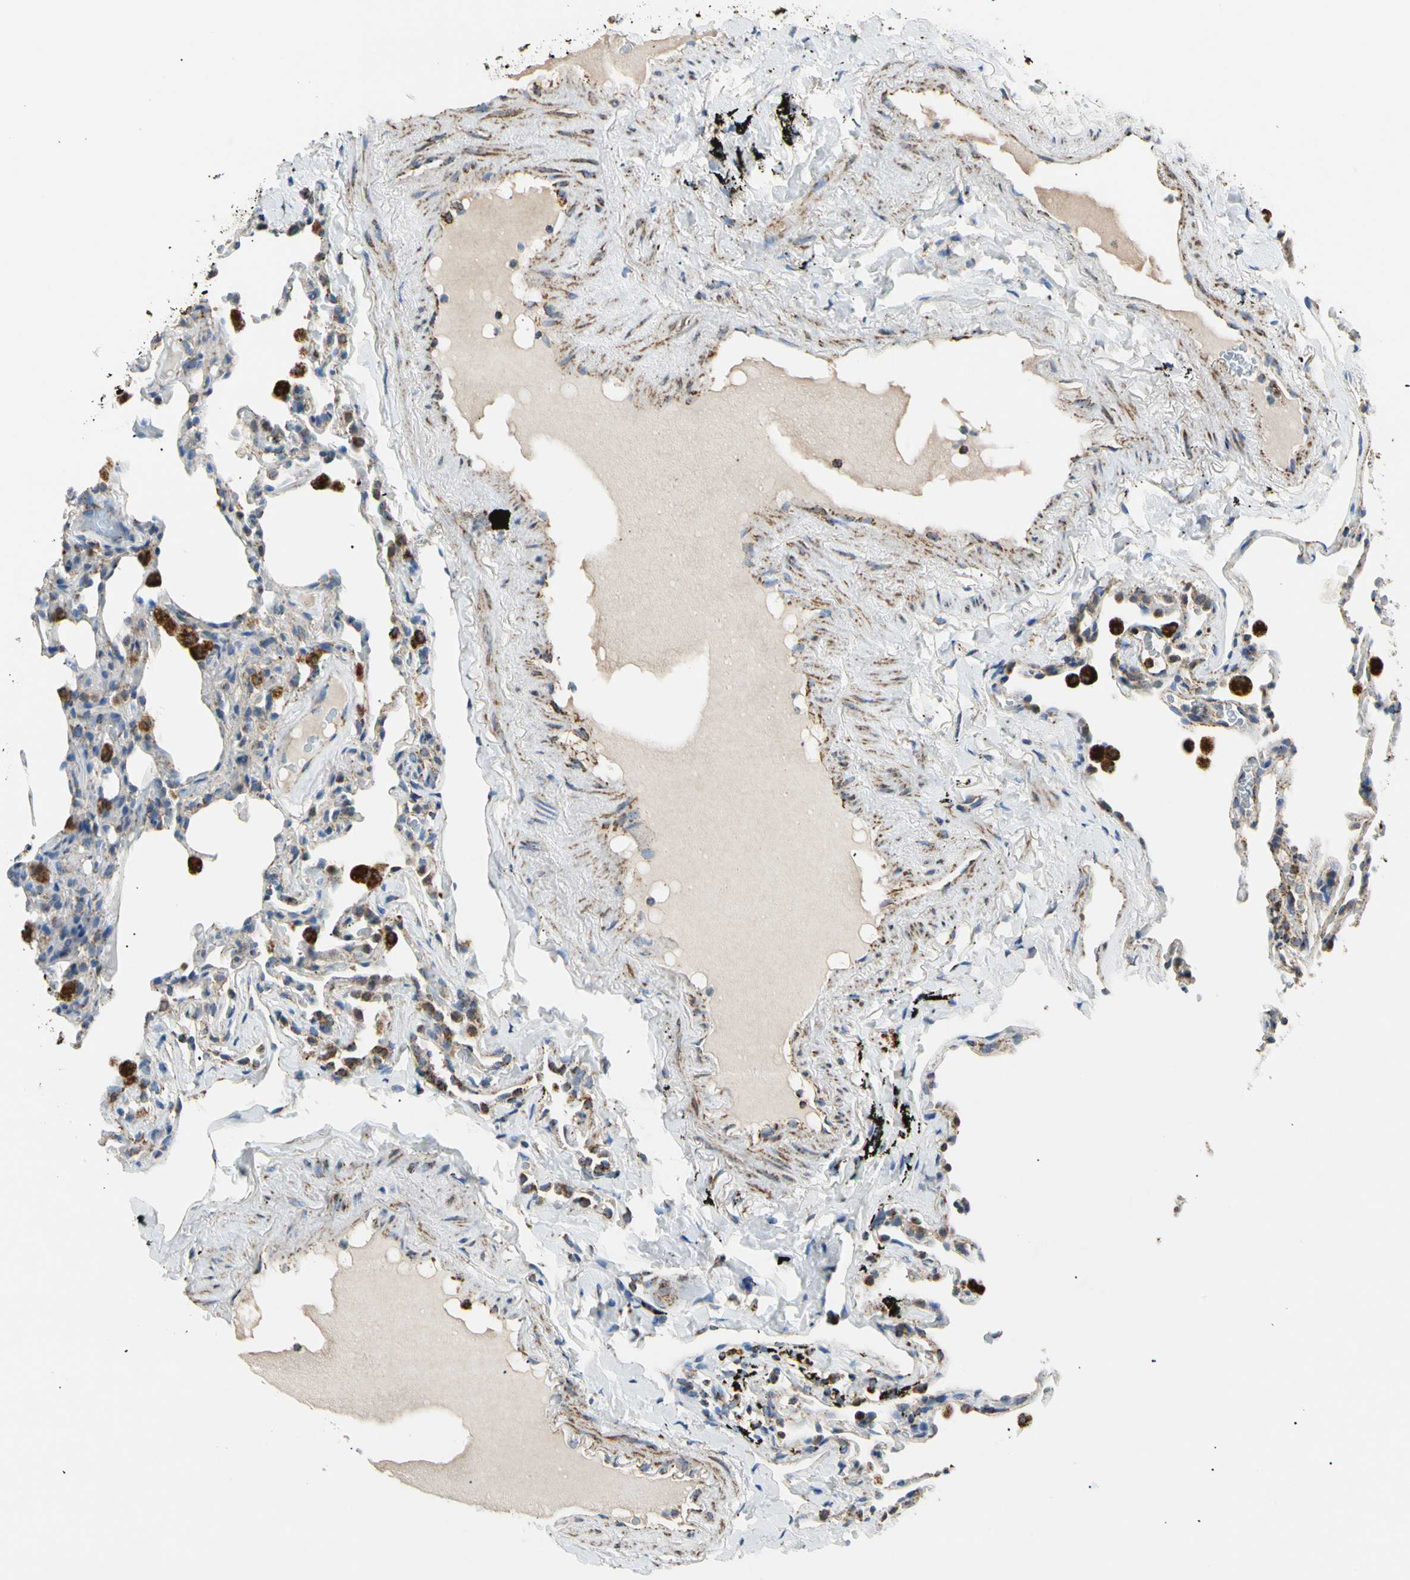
{"staining": {"intensity": "strong", "quantity": "<25%", "location": "cytoplasmic/membranous"}, "tissue": "lung", "cell_type": "Alveolar cells", "image_type": "normal", "snomed": [{"axis": "morphology", "description": "Normal tissue, NOS"}, {"axis": "morphology", "description": "Soft tissue tumor metastatic"}, {"axis": "topography", "description": "Lung"}], "caption": "A high-resolution micrograph shows immunohistochemistry (IHC) staining of benign lung, which displays strong cytoplasmic/membranous expression in approximately <25% of alveolar cells.", "gene": "ACAT1", "patient": {"sex": "male", "age": 59}}